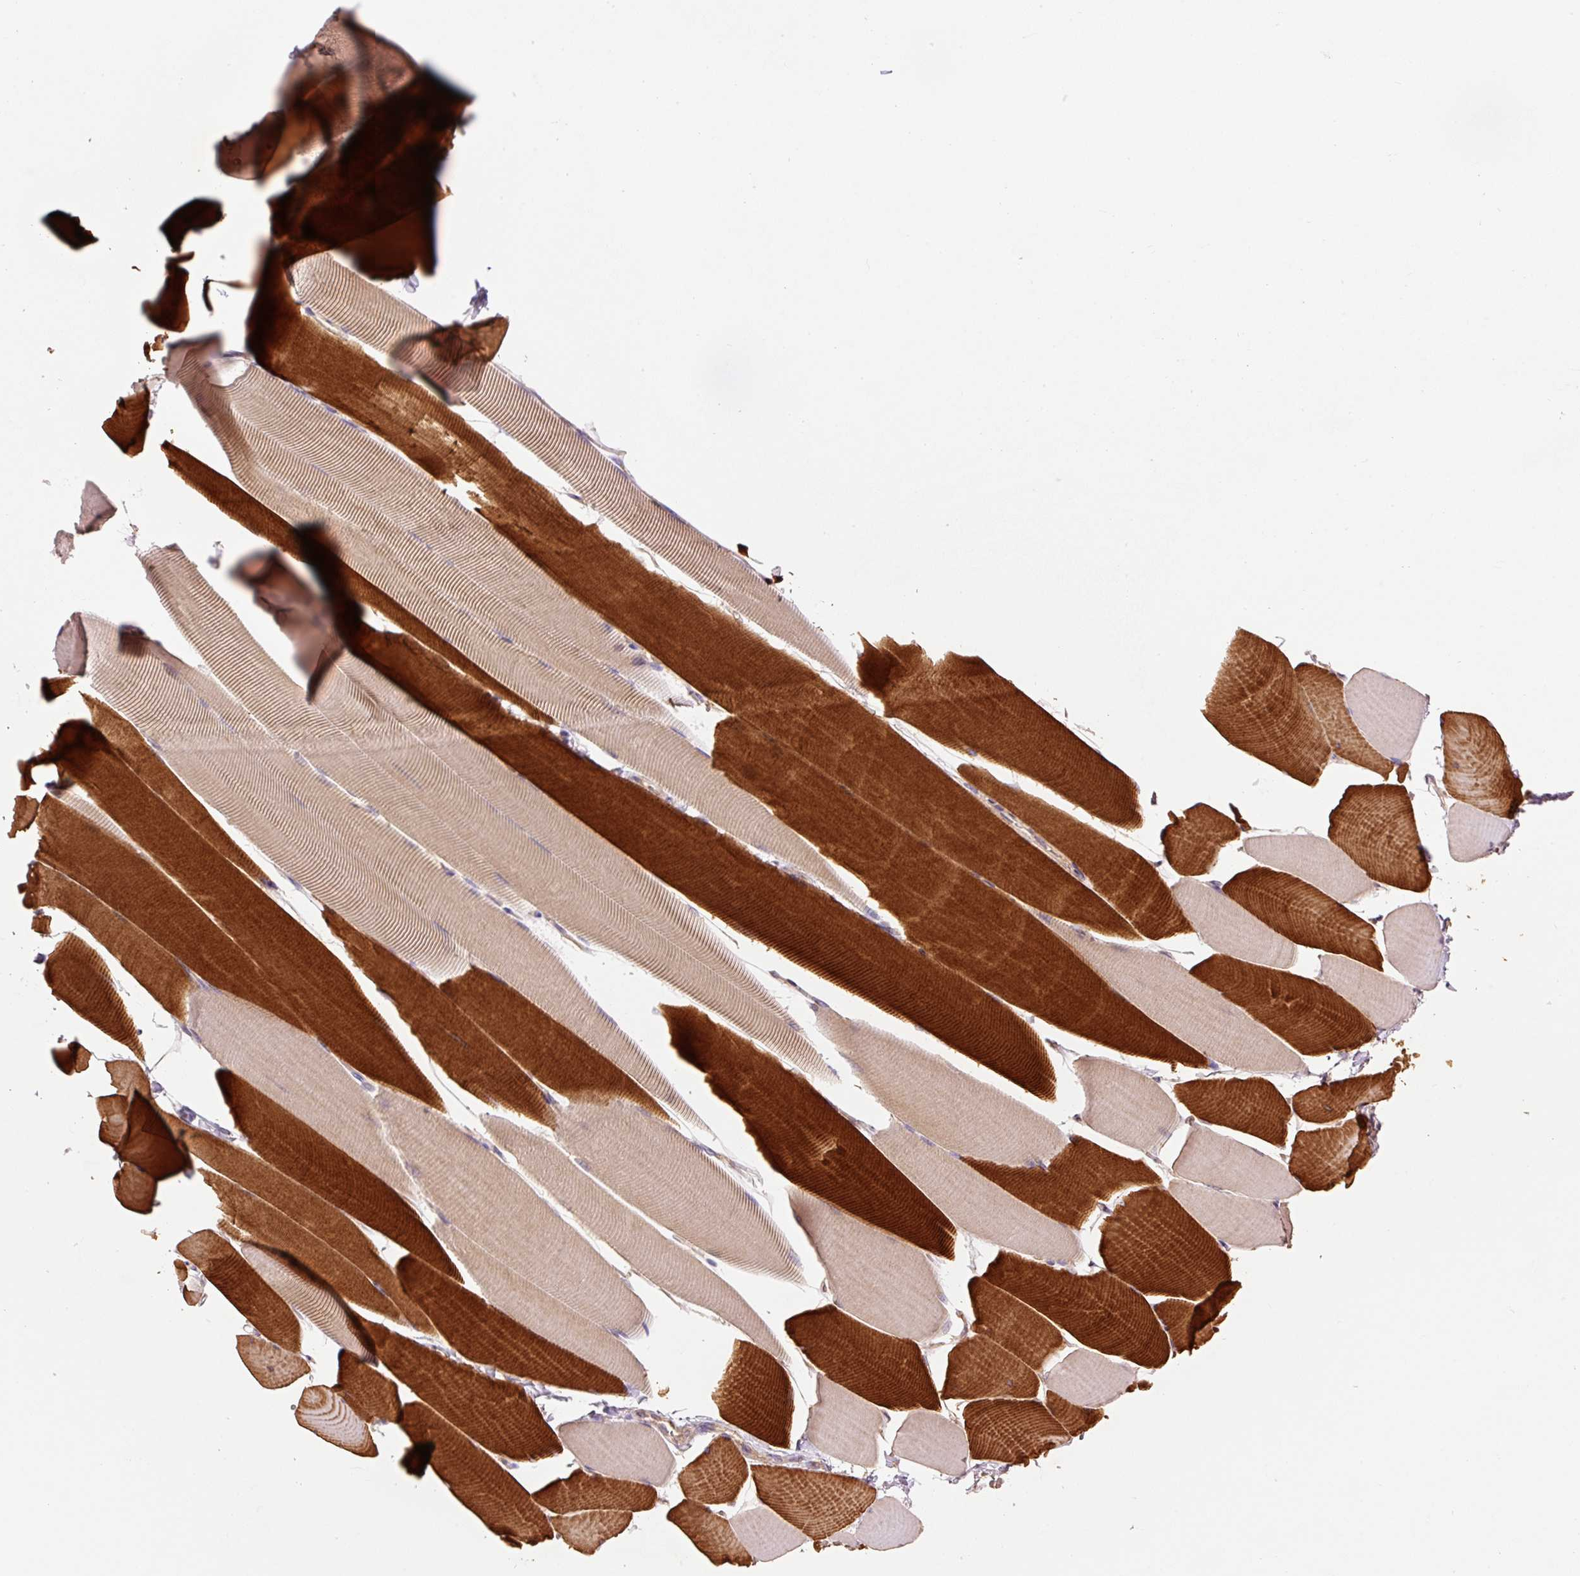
{"staining": {"intensity": "strong", "quantity": "25%-75%", "location": "cytoplasmic/membranous"}, "tissue": "skeletal muscle", "cell_type": "Myocytes", "image_type": "normal", "snomed": [{"axis": "morphology", "description": "Normal tissue, NOS"}, {"axis": "topography", "description": "Skeletal muscle"}], "caption": "Immunohistochemistry of unremarkable skeletal muscle displays high levels of strong cytoplasmic/membranous staining in about 25%-75% of myocytes. The staining is performed using DAB (3,3'-diaminobenzidine) brown chromogen to label protein expression. The nuclei are counter-stained blue using hematoxylin.", "gene": "HERC2", "patient": {"sex": "male", "age": 25}}